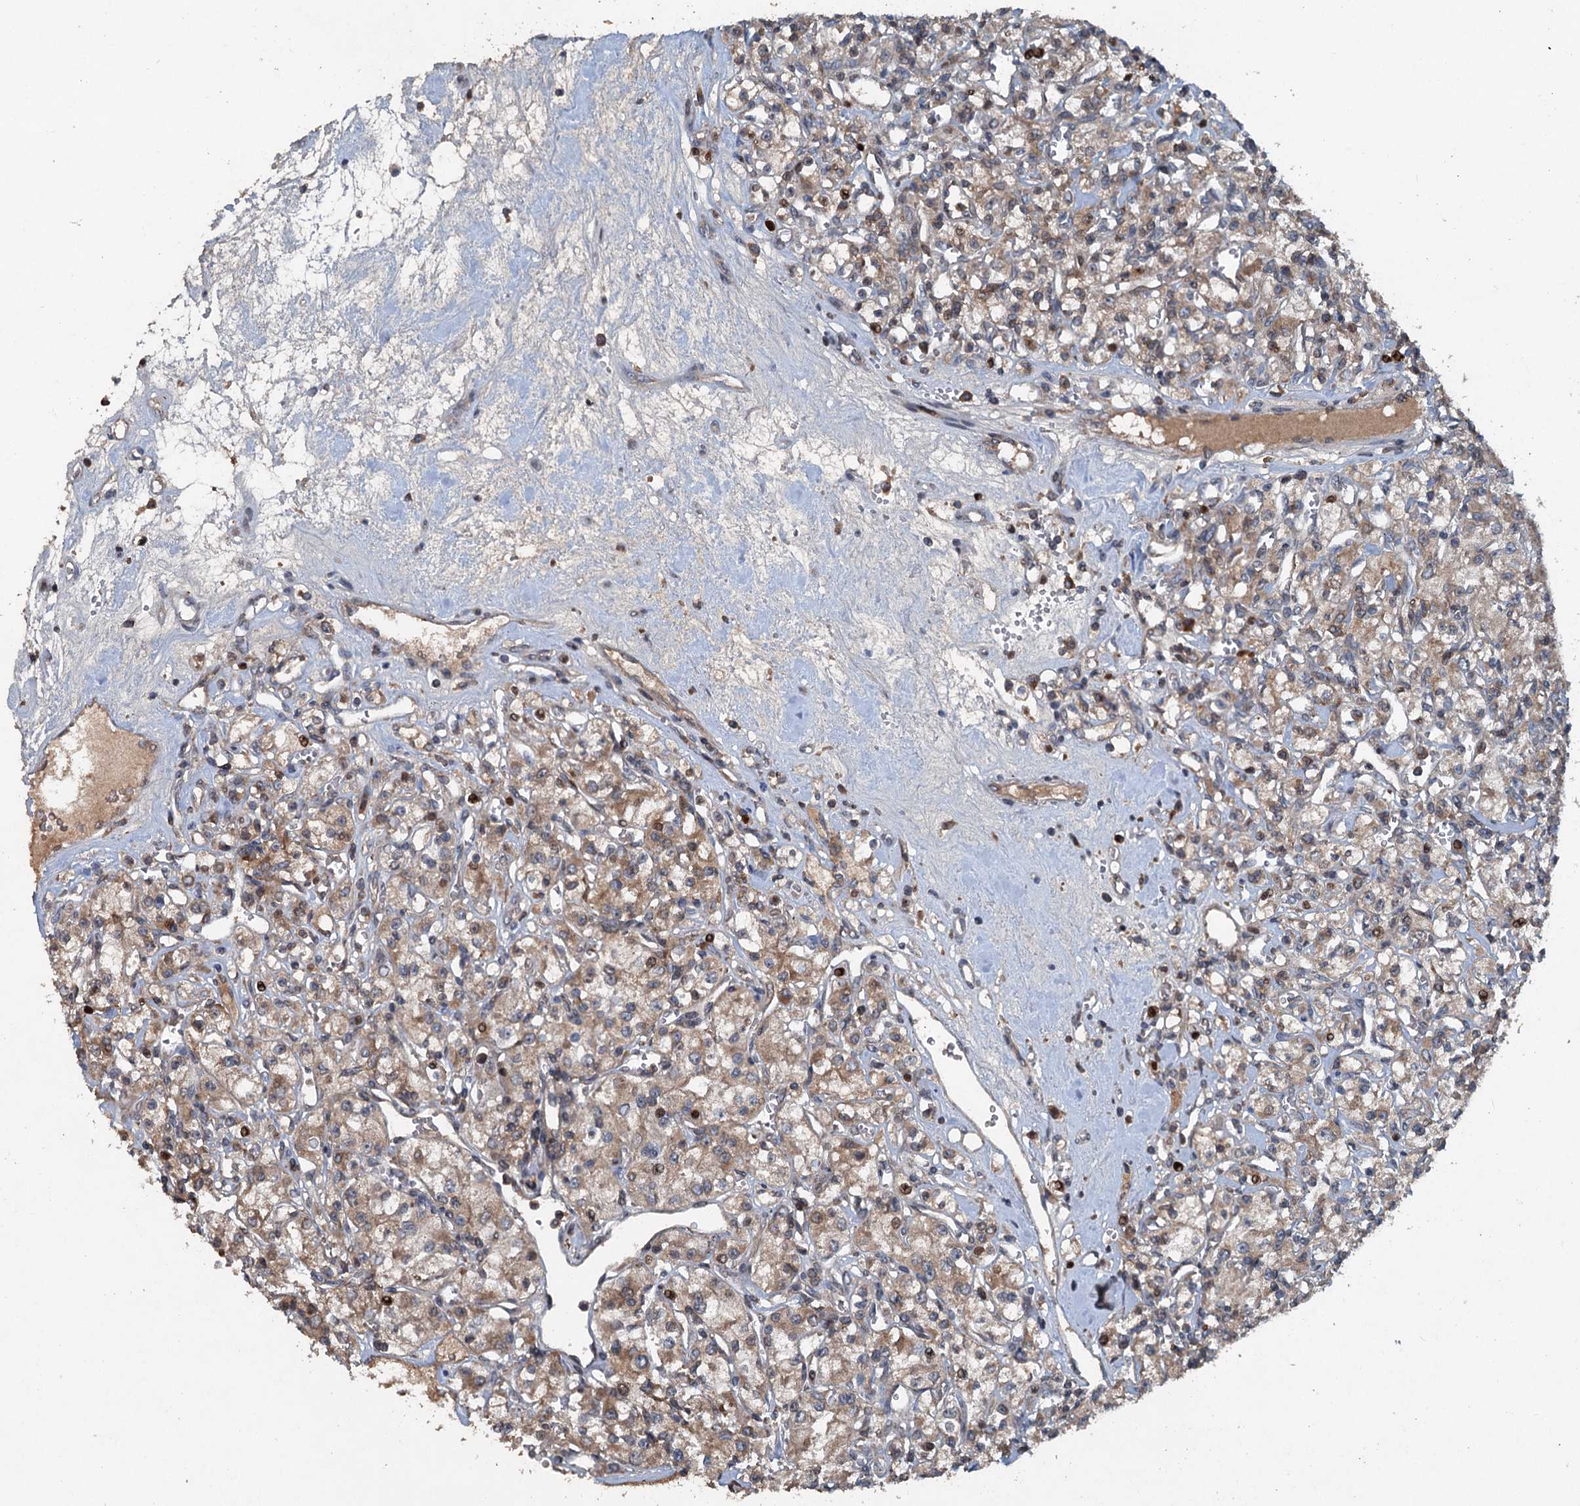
{"staining": {"intensity": "weak", "quantity": ">75%", "location": "cytoplasmic/membranous"}, "tissue": "renal cancer", "cell_type": "Tumor cells", "image_type": "cancer", "snomed": [{"axis": "morphology", "description": "Adenocarcinoma, NOS"}, {"axis": "topography", "description": "Kidney"}], "caption": "The immunohistochemical stain labels weak cytoplasmic/membranous expression in tumor cells of renal cancer tissue.", "gene": "TAPBPL", "patient": {"sex": "female", "age": 59}}